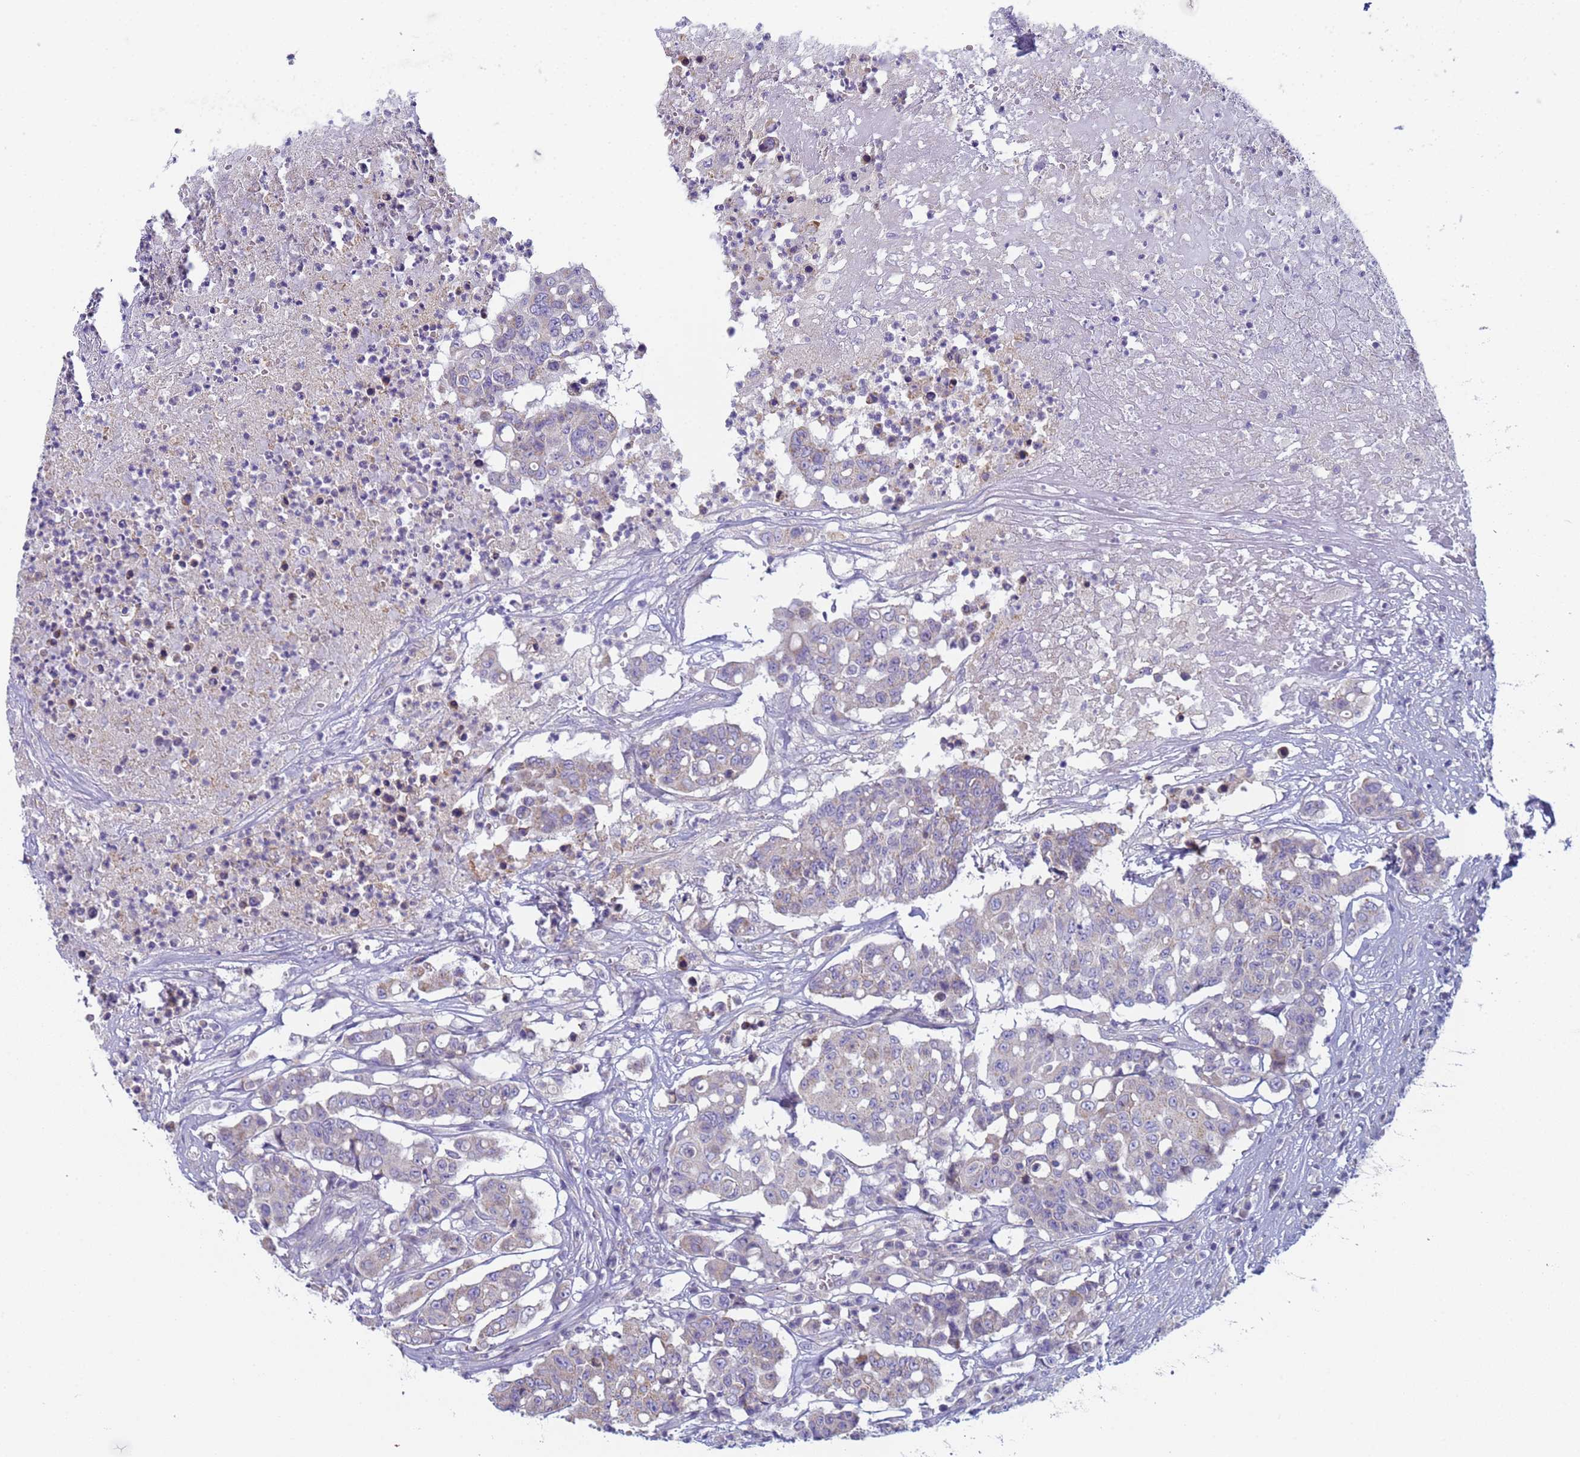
{"staining": {"intensity": "weak", "quantity": "<25%", "location": "cytoplasmic/membranous"}, "tissue": "colorectal cancer", "cell_type": "Tumor cells", "image_type": "cancer", "snomed": [{"axis": "morphology", "description": "Adenocarcinoma, NOS"}, {"axis": "topography", "description": "Colon"}], "caption": "Immunohistochemistry (IHC) micrograph of neoplastic tissue: colorectal adenocarcinoma stained with DAB exhibits no significant protein staining in tumor cells.", "gene": "CR1", "patient": {"sex": "male", "age": 51}}